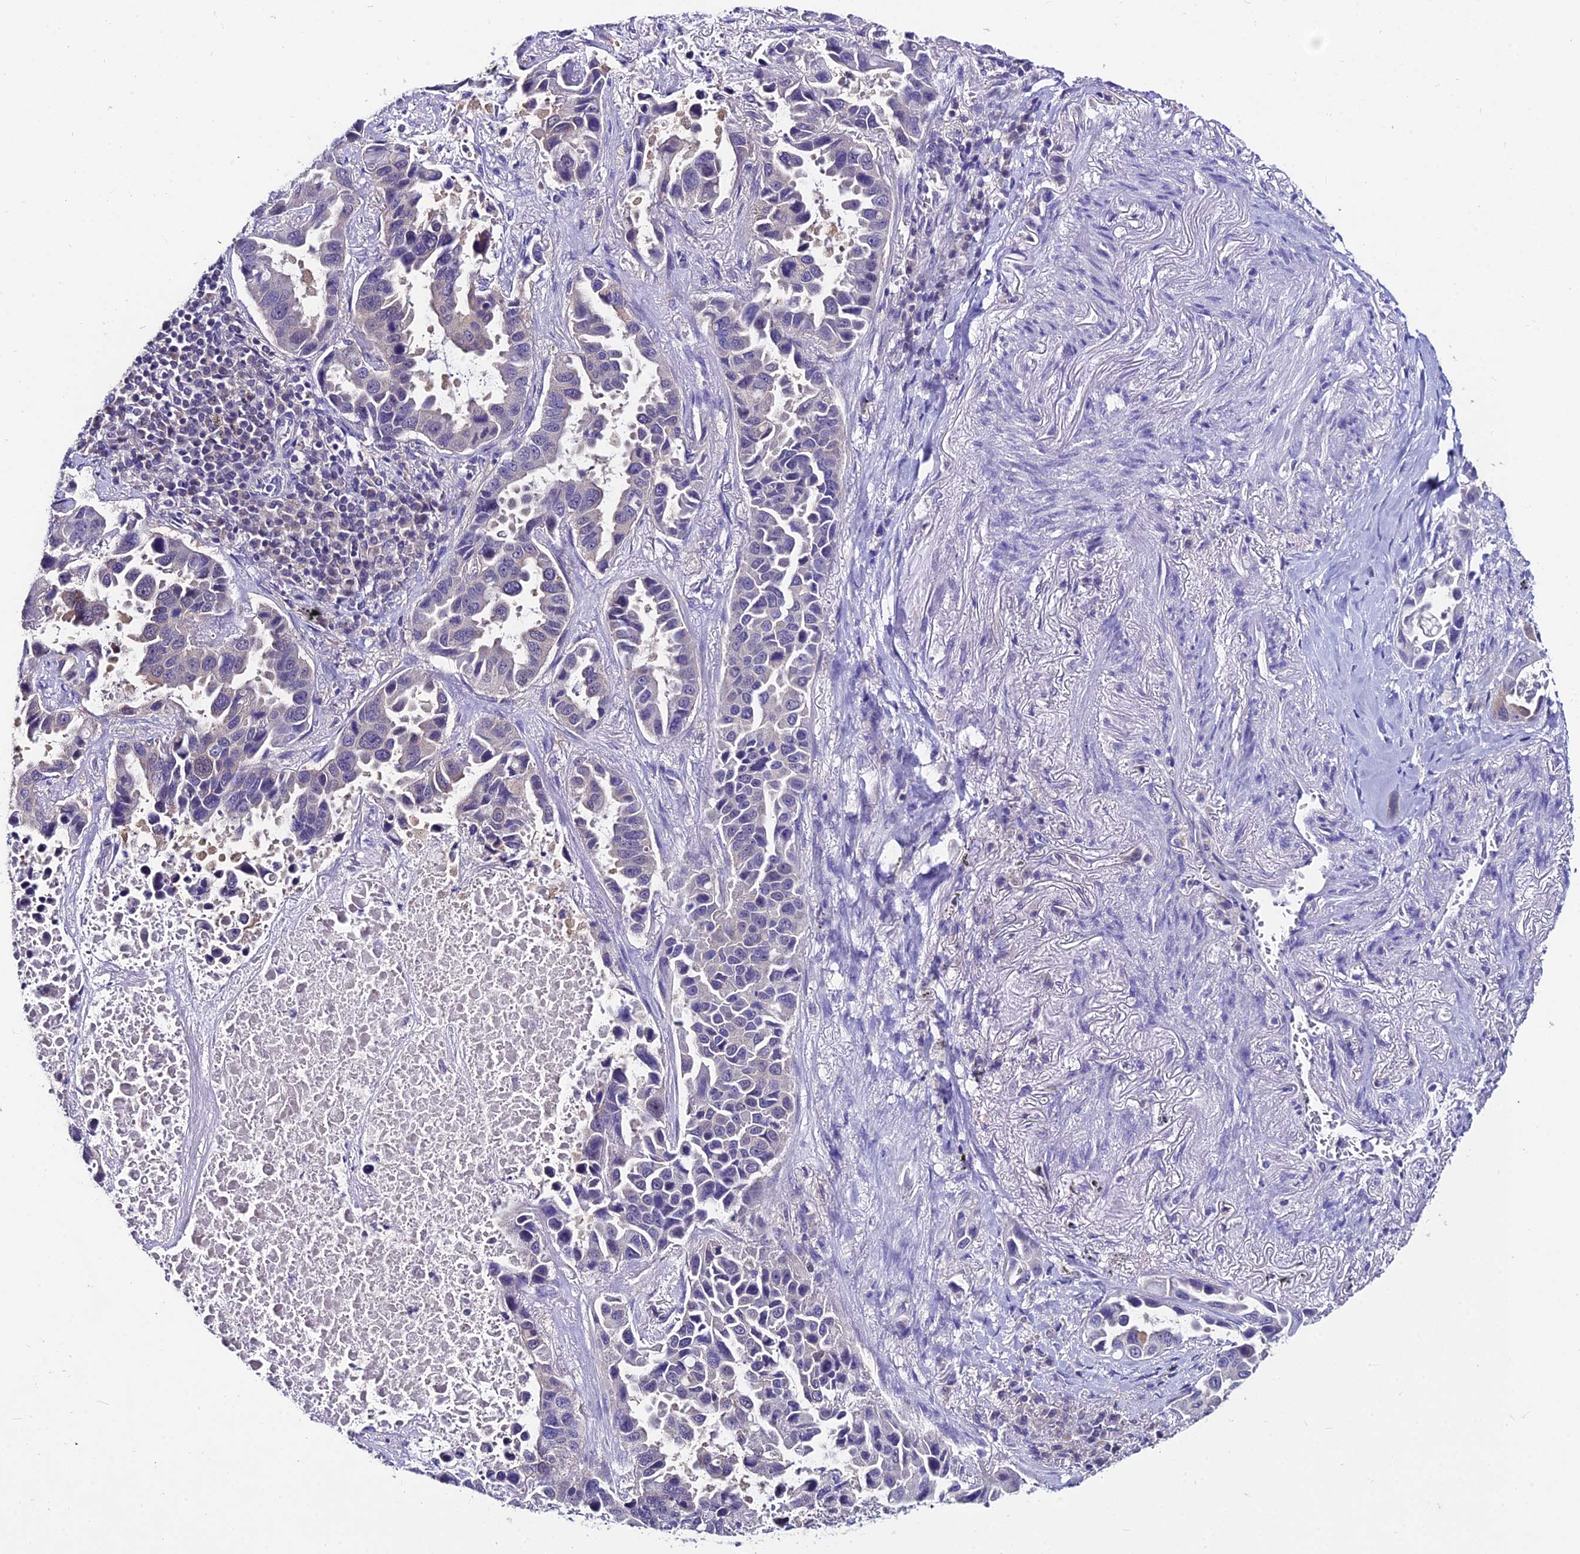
{"staining": {"intensity": "moderate", "quantity": "<25%", "location": "cytoplasmic/membranous,nuclear"}, "tissue": "lung cancer", "cell_type": "Tumor cells", "image_type": "cancer", "snomed": [{"axis": "morphology", "description": "Adenocarcinoma, NOS"}, {"axis": "topography", "description": "Lung"}], "caption": "IHC staining of adenocarcinoma (lung), which exhibits low levels of moderate cytoplasmic/membranous and nuclear staining in about <25% of tumor cells indicating moderate cytoplasmic/membranous and nuclear protein positivity. The staining was performed using DAB (brown) for protein detection and nuclei were counterstained in hematoxylin (blue).", "gene": "LGALS7", "patient": {"sex": "male", "age": 64}}